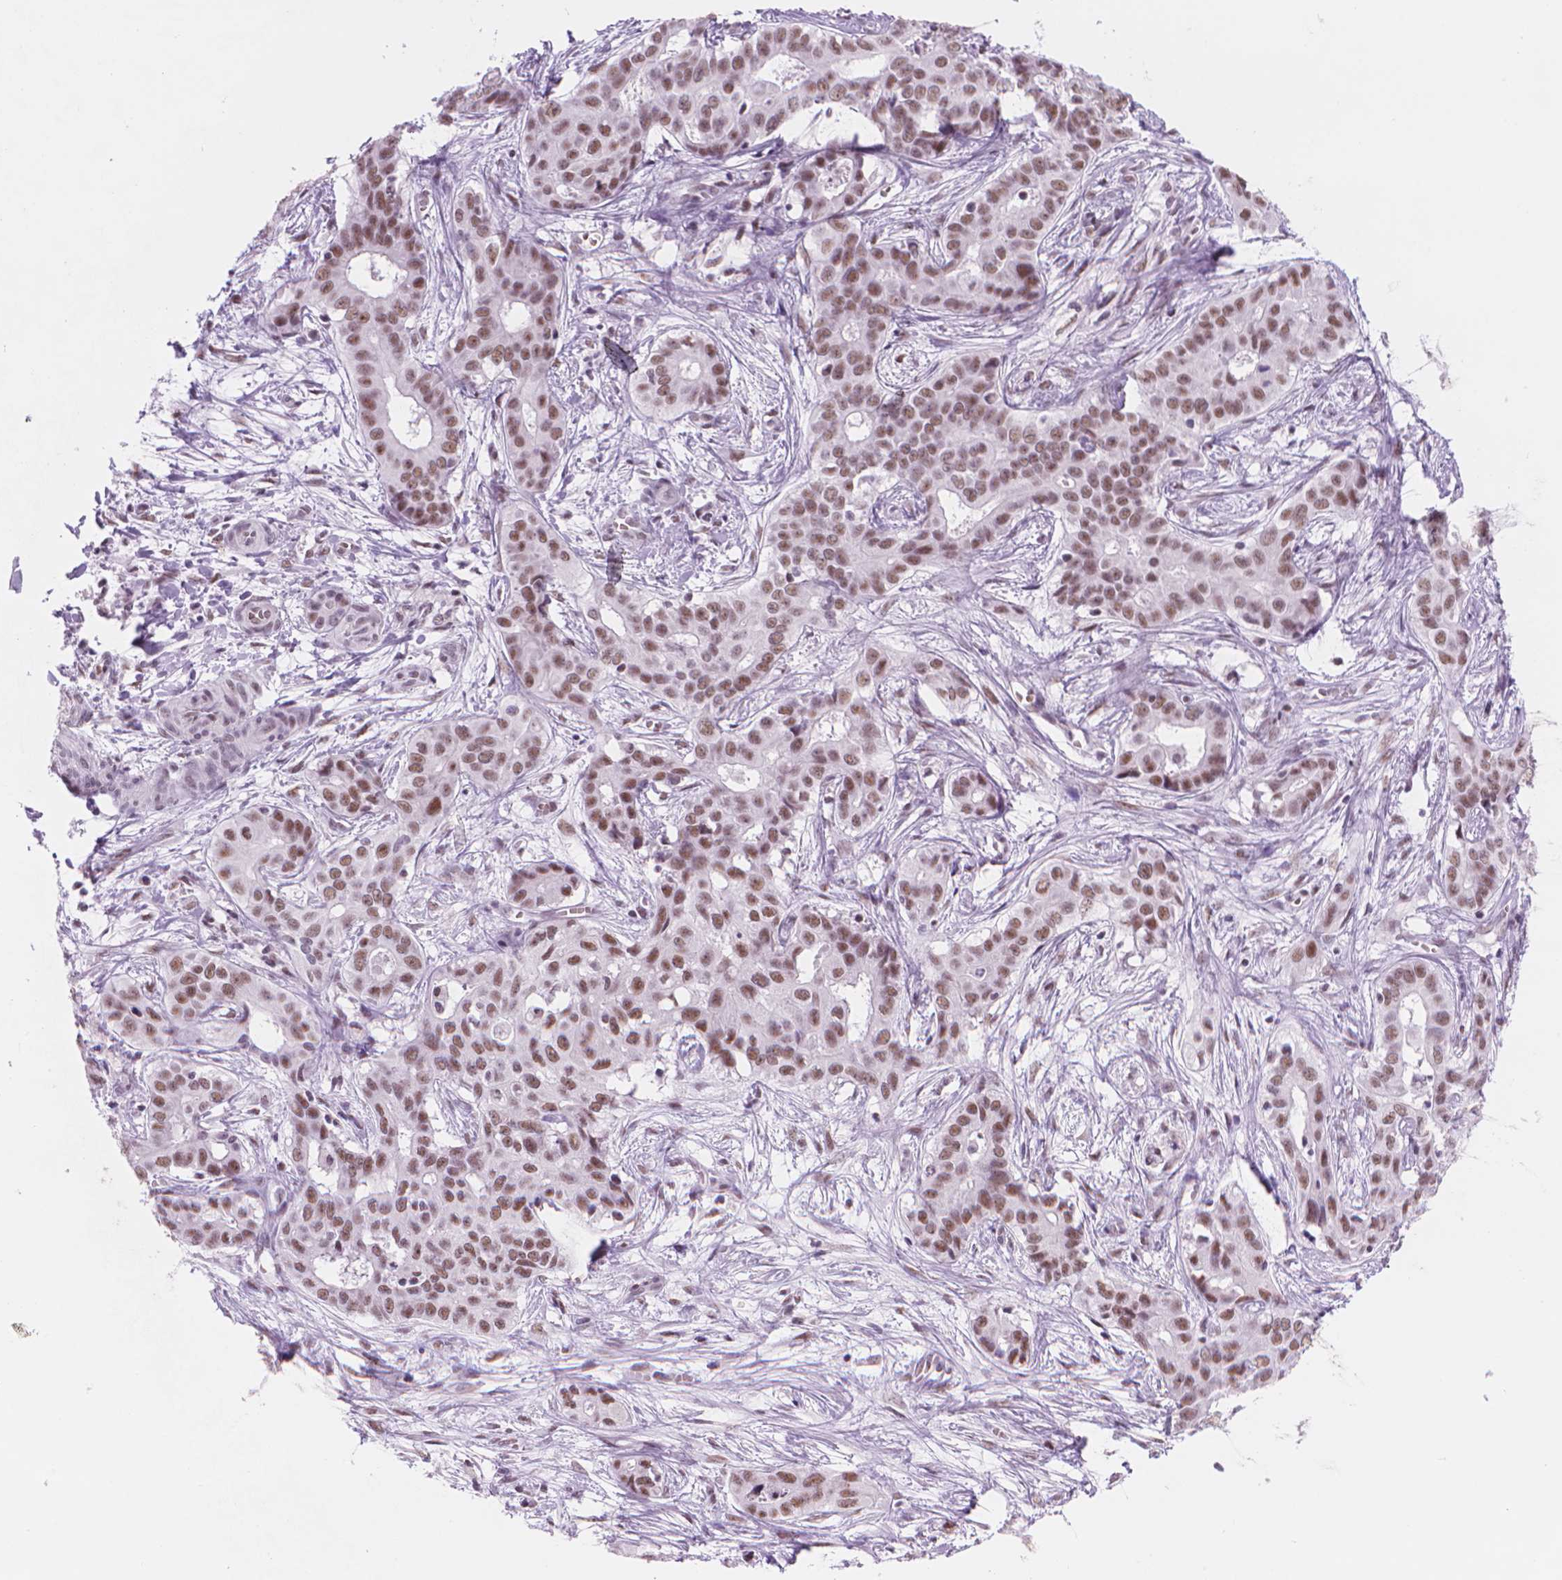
{"staining": {"intensity": "moderate", "quantity": ">75%", "location": "nuclear"}, "tissue": "liver cancer", "cell_type": "Tumor cells", "image_type": "cancer", "snomed": [{"axis": "morphology", "description": "Cholangiocarcinoma"}, {"axis": "topography", "description": "Liver"}], "caption": "Immunohistochemistry image of cholangiocarcinoma (liver) stained for a protein (brown), which displays medium levels of moderate nuclear staining in about >75% of tumor cells.", "gene": "POLR3D", "patient": {"sex": "female", "age": 65}}